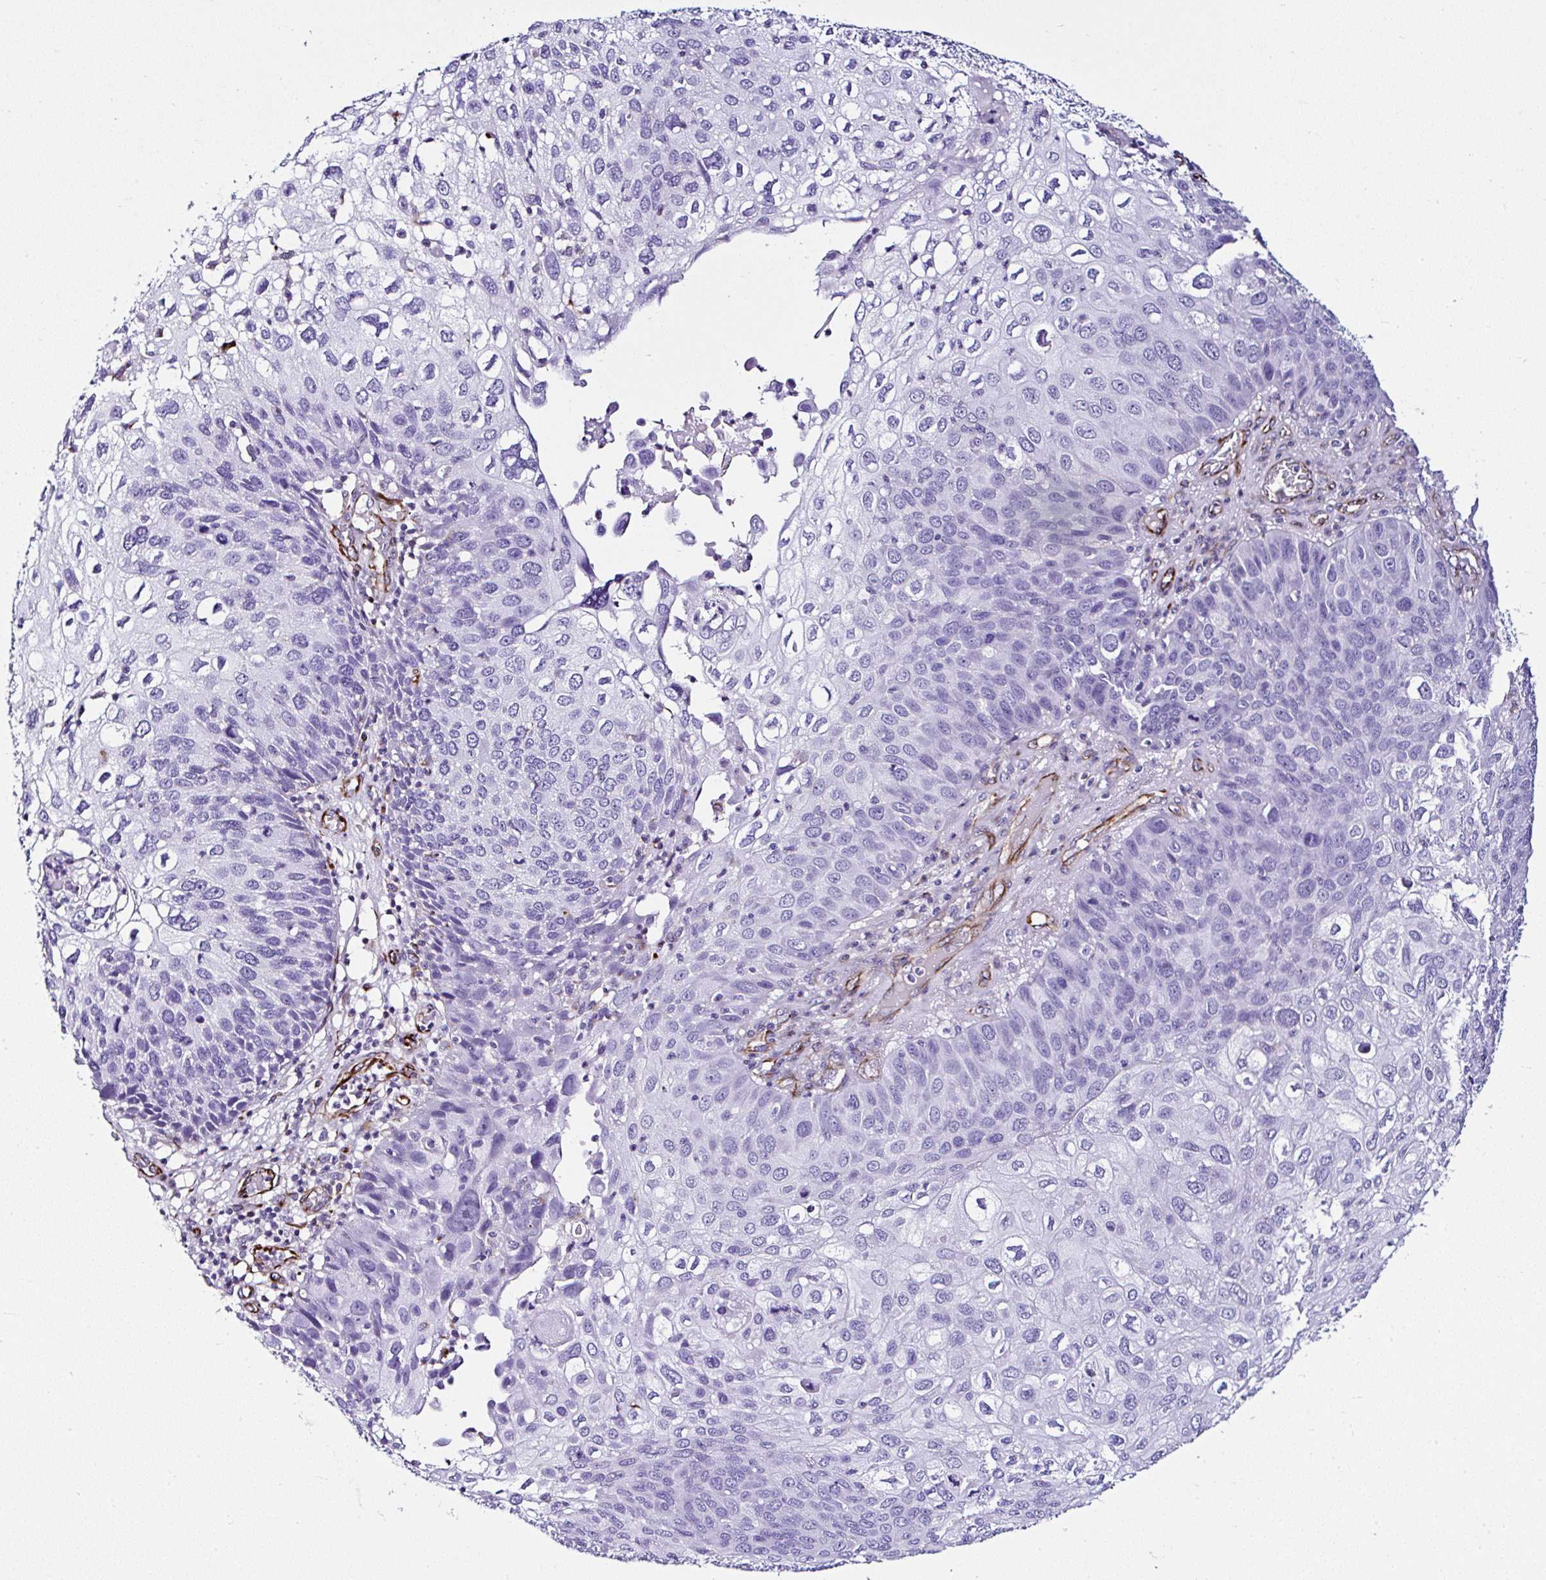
{"staining": {"intensity": "negative", "quantity": "none", "location": "none"}, "tissue": "skin cancer", "cell_type": "Tumor cells", "image_type": "cancer", "snomed": [{"axis": "morphology", "description": "Squamous cell carcinoma, NOS"}, {"axis": "topography", "description": "Skin"}], "caption": "Immunohistochemical staining of human skin cancer (squamous cell carcinoma) demonstrates no significant positivity in tumor cells. (DAB IHC with hematoxylin counter stain).", "gene": "DEPDC5", "patient": {"sex": "male", "age": 87}}